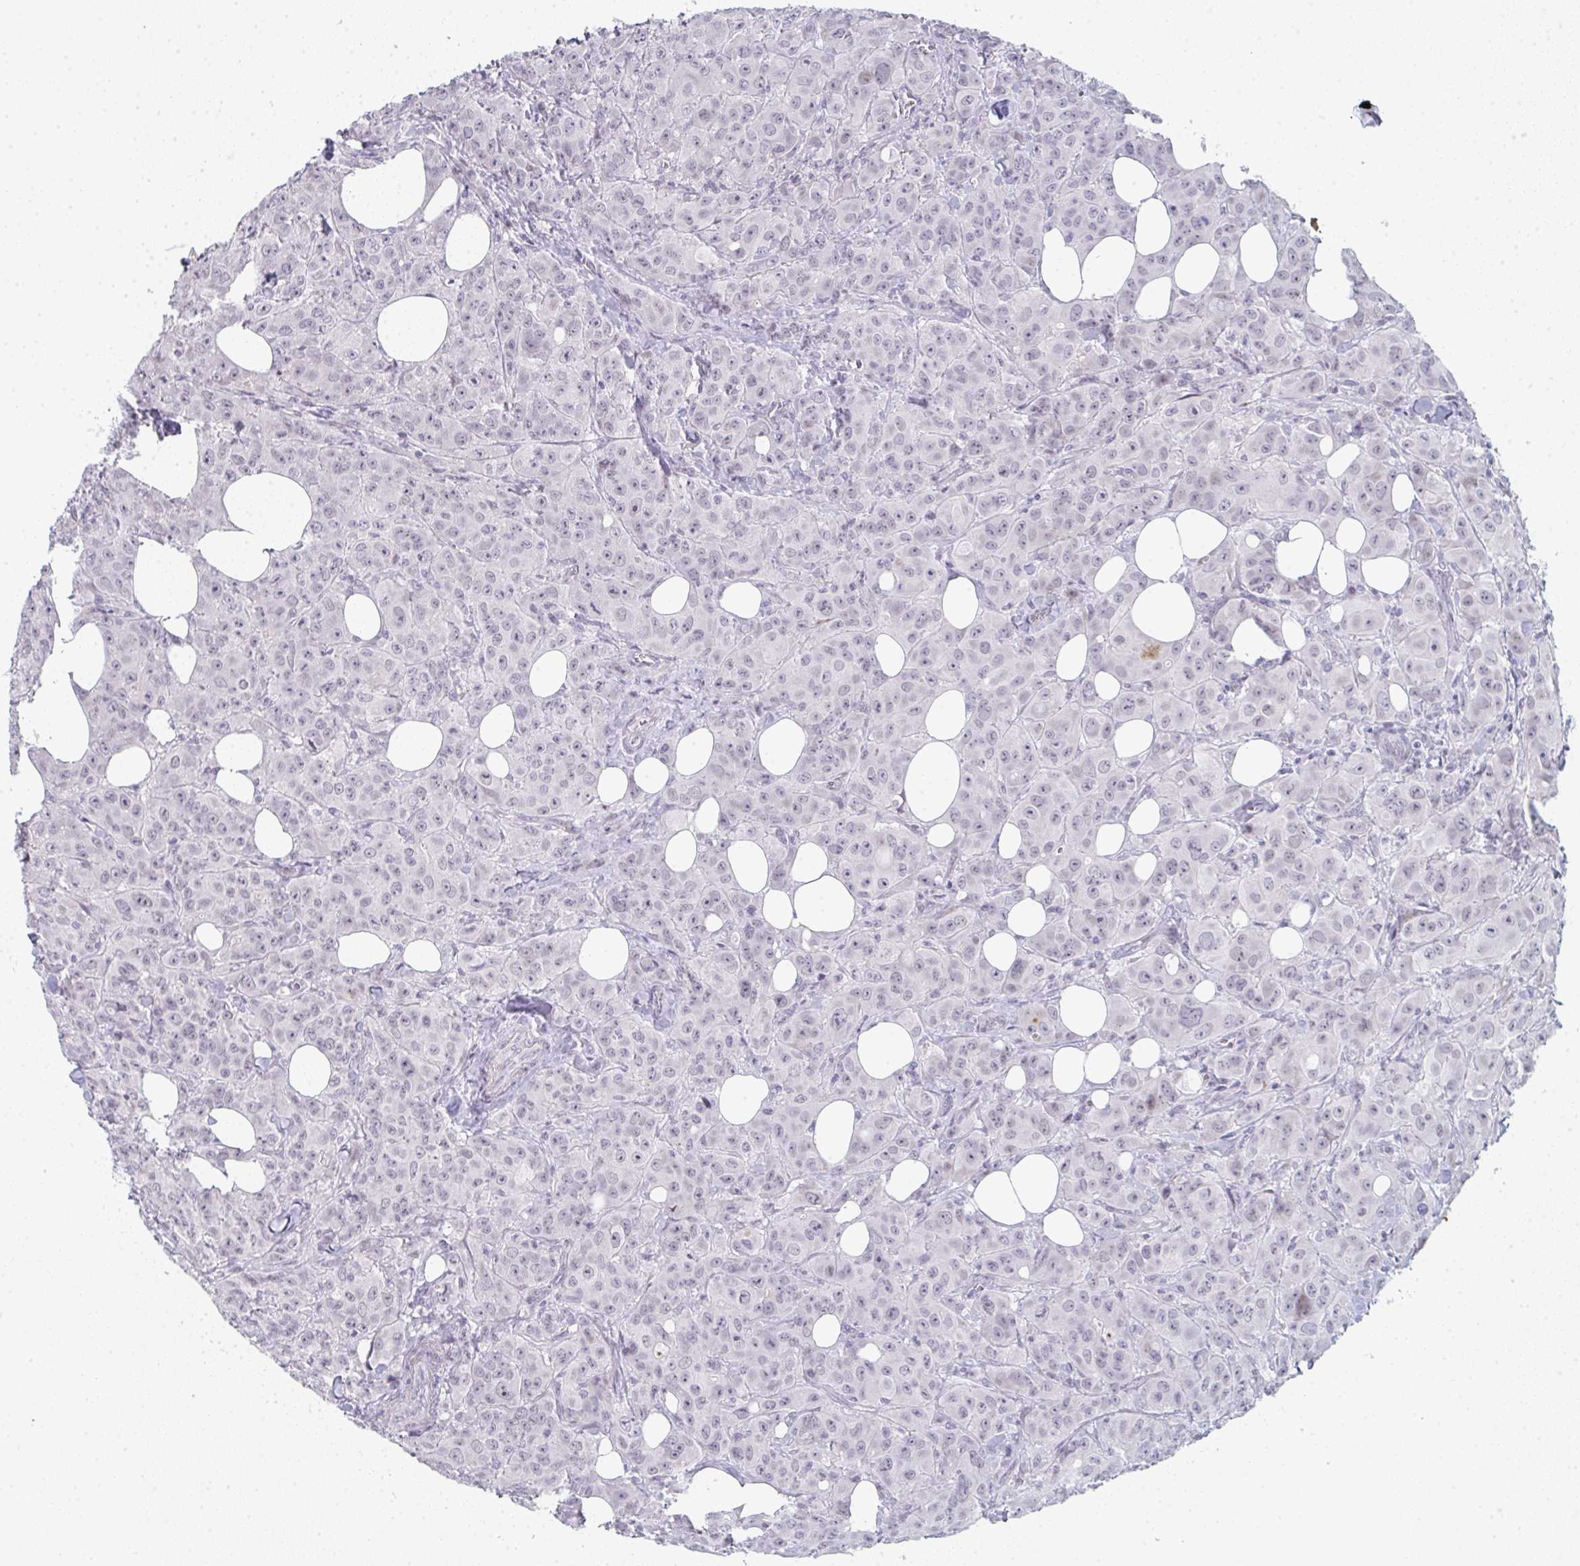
{"staining": {"intensity": "negative", "quantity": "none", "location": "none"}, "tissue": "breast cancer", "cell_type": "Tumor cells", "image_type": "cancer", "snomed": [{"axis": "morphology", "description": "Normal tissue, NOS"}, {"axis": "morphology", "description": "Duct carcinoma"}, {"axis": "topography", "description": "Breast"}], "caption": "This is a micrograph of immunohistochemistry staining of breast invasive ductal carcinoma, which shows no positivity in tumor cells.", "gene": "A1CF", "patient": {"sex": "female", "age": 43}}